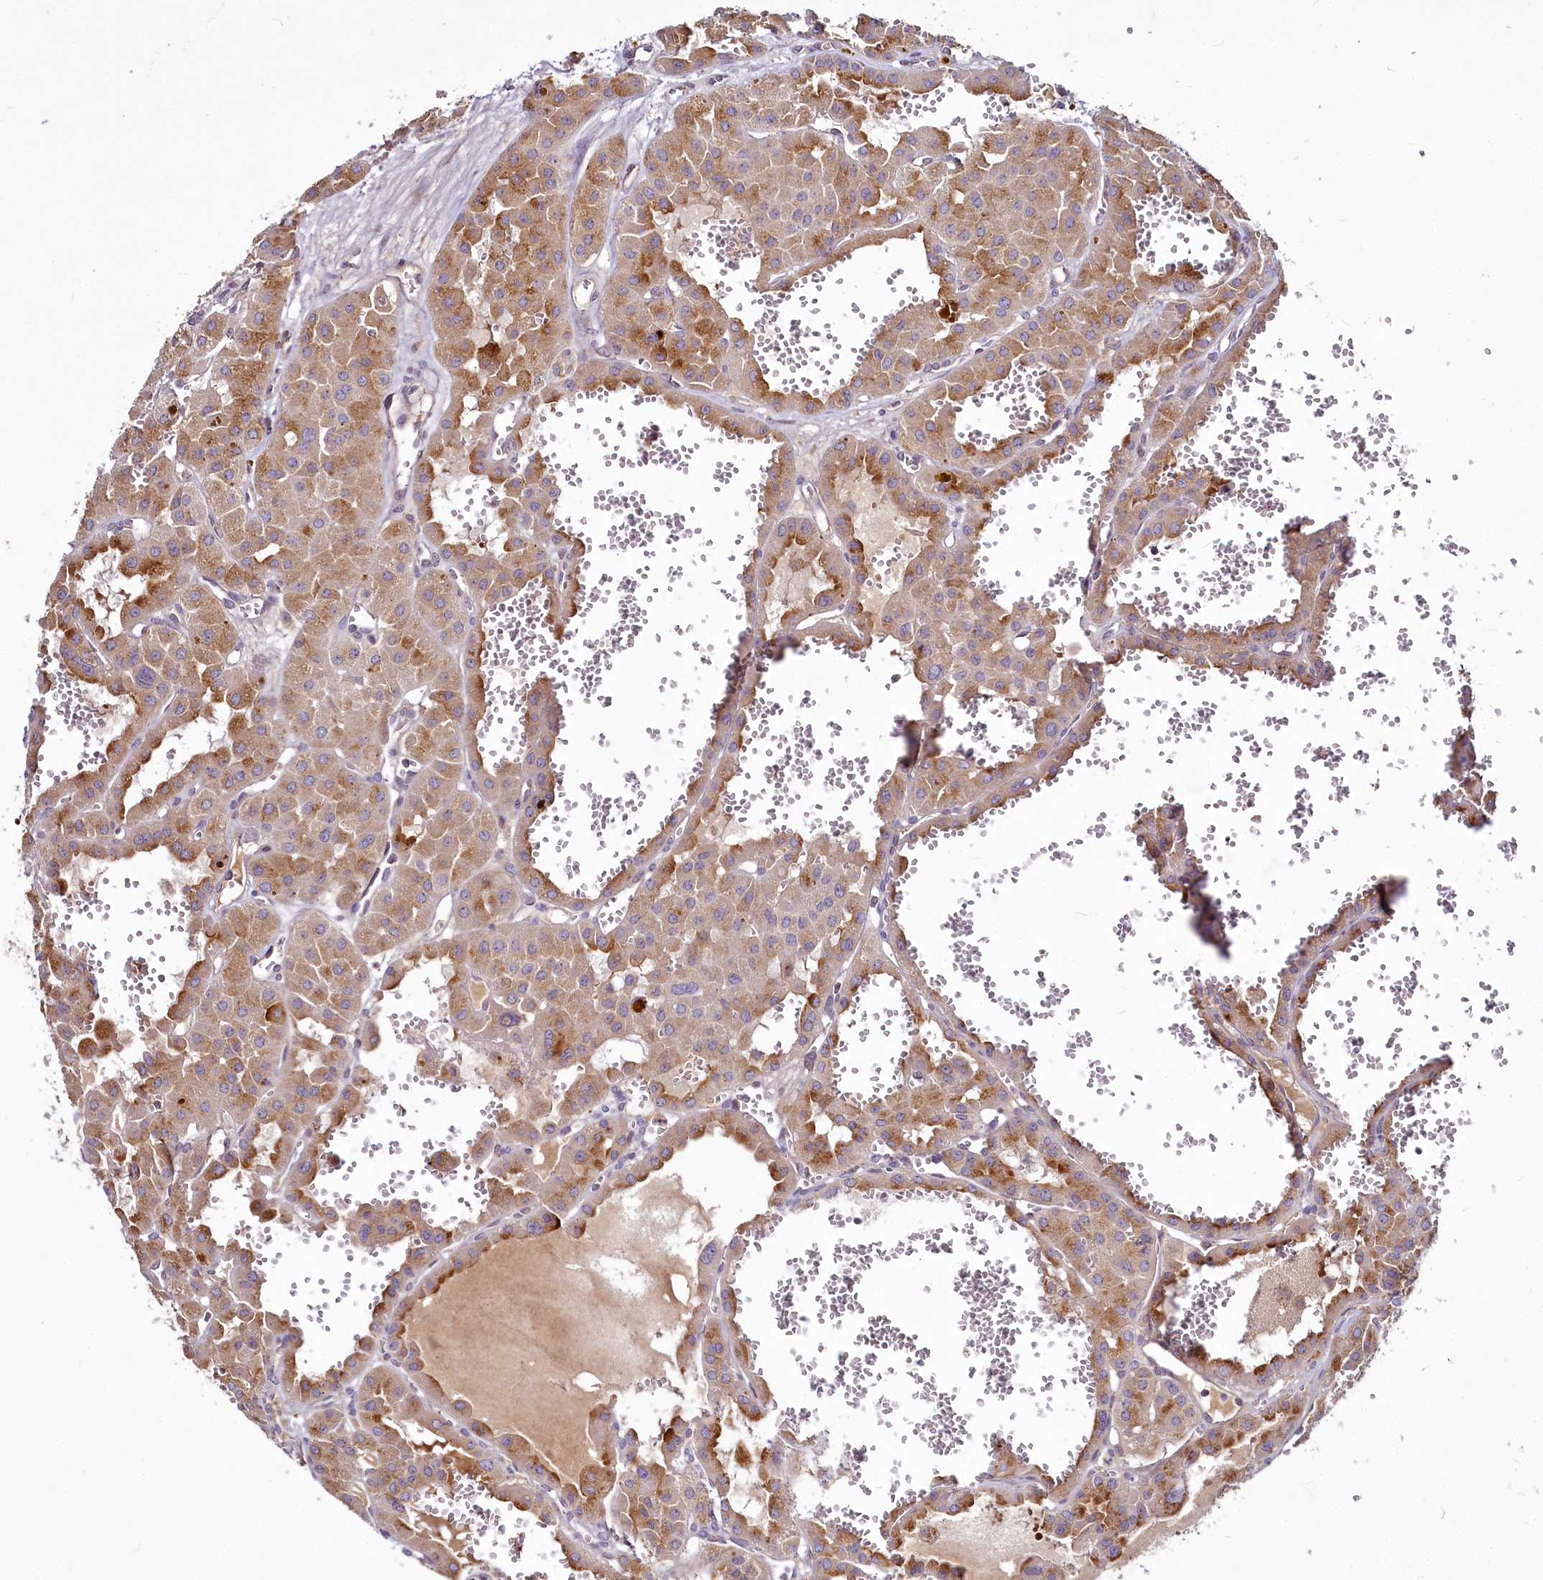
{"staining": {"intensity": "moderate", "quantity": ">75%", "location": "cytoplasmic/membranous"}, "tissue": "renal cancer", "cell_type": "Tumor cells", "image_type": "cancer", "snomed": [{"axis": "morphology", "description": "Carcinoma, NOS"}, {"axis": "topography", "description": "Kidney"}], "caption": "DAB (3,3'-diaminobenzidine) immunohistochemical staining of renal cancer (carcinoma) demonstrates moderate cytoplasmic/membranous protein expression in approximately >75% of tumor cells. (IHC, brightfield microscopy, high magnification).", "gene": "C11orf86", "patient": {"sex": "female", "age": 75}}